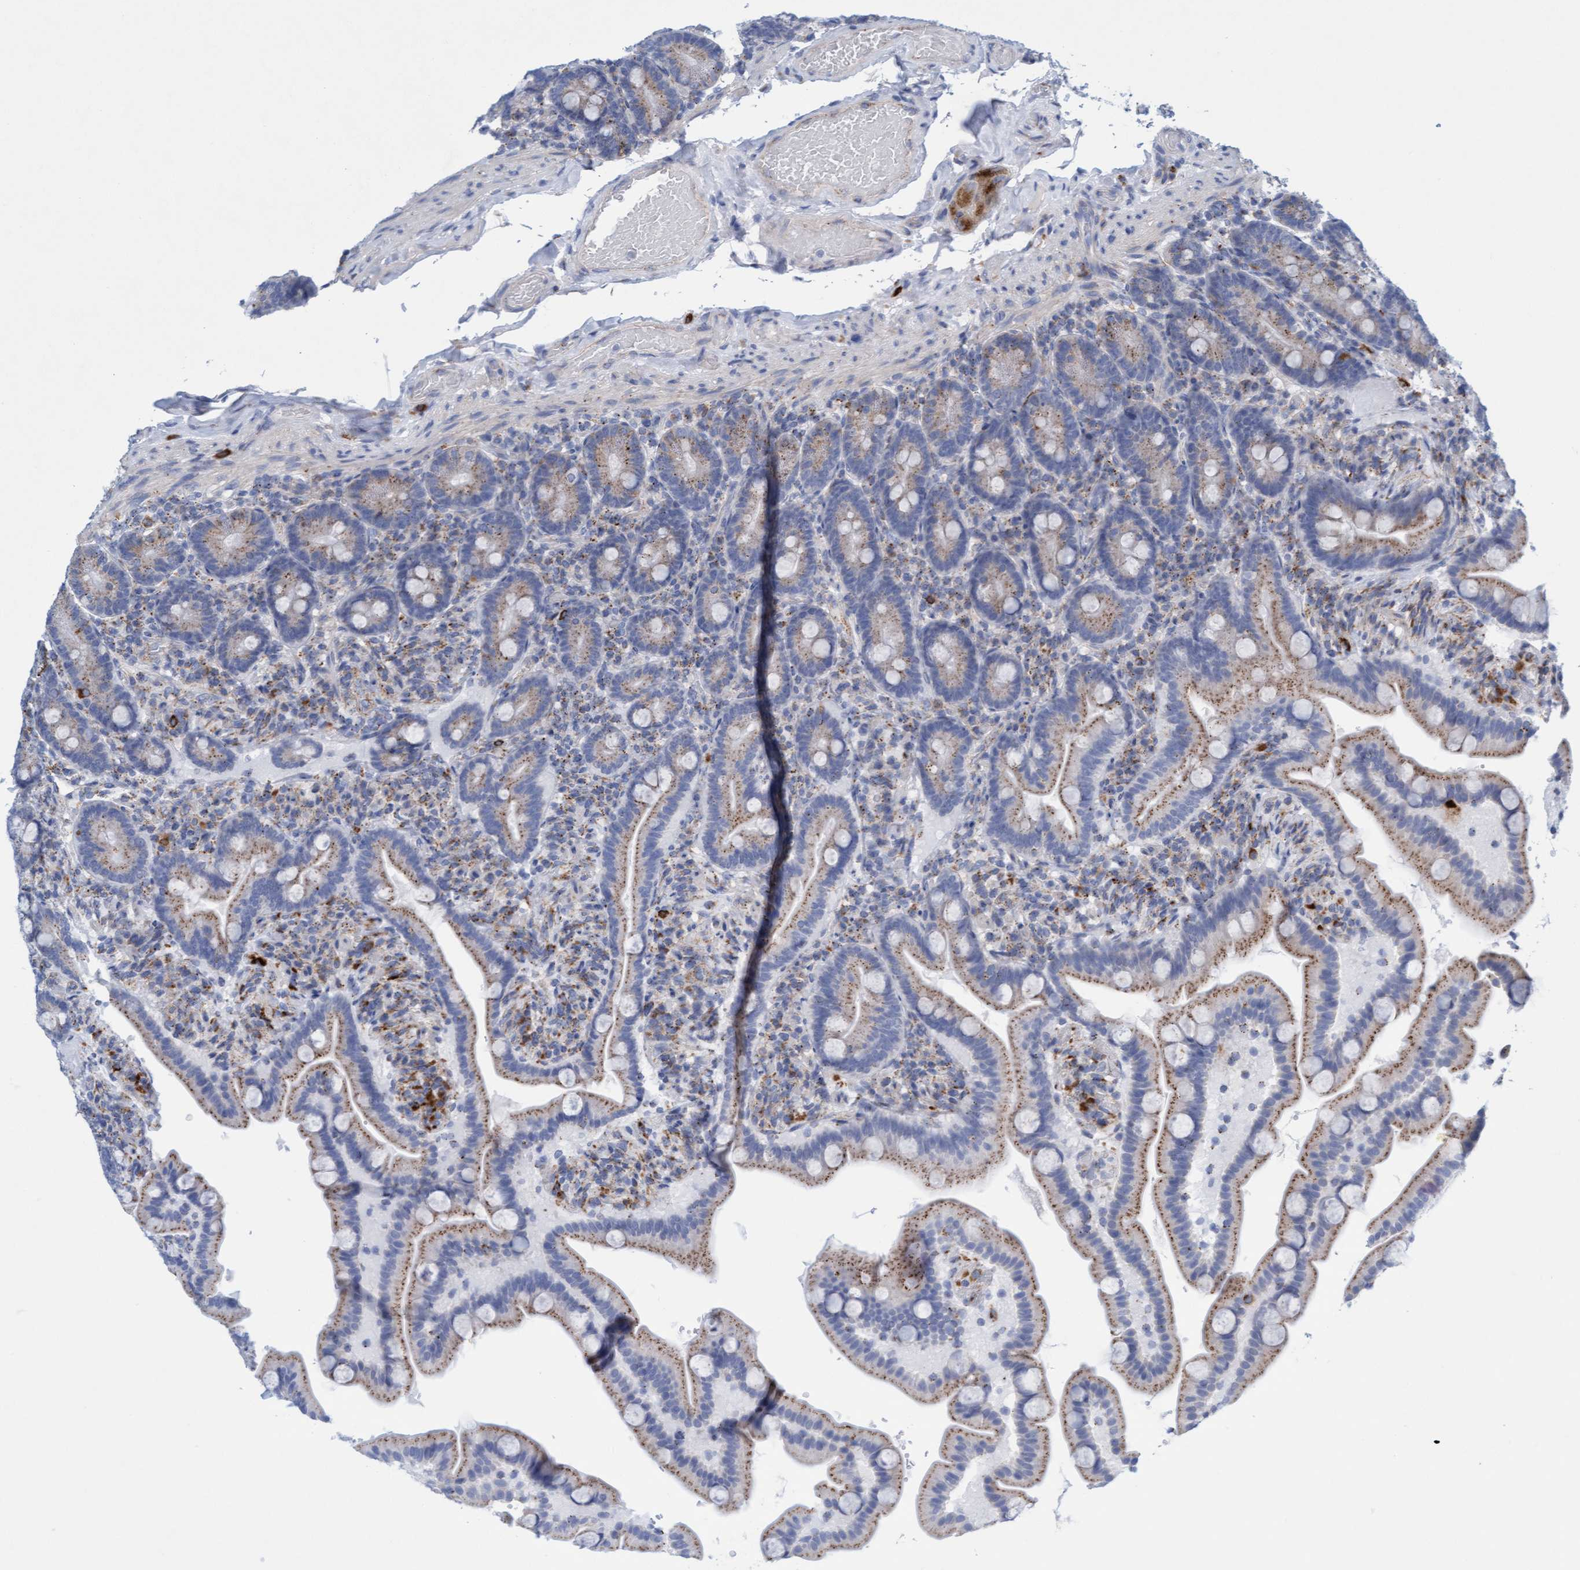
{"staining": {"intensity": "moderate", "quantity": ">75%", "location": "cytoplasmic/membranous"}, "tissue": "duodenum", "cell_type": "Glandular cells", "image_type": "normal", "snomed": [{"axis": "morphology", "description": "Normal tissue, NOS"}, {"axis": "topography", "description": "Duodenum"}], "caption": "Immunohistochemistry of normal human duodenum reveals medium levels of moderate cytoplasmic/membranous positivity in about >75% of glandular cells. (Stains: DAB in brown, nuclei in blue, Microscopy: brightfield microscopy at high magnification).", "gene": "SGSH", "patient": {"sex": "male", "age": 54}}